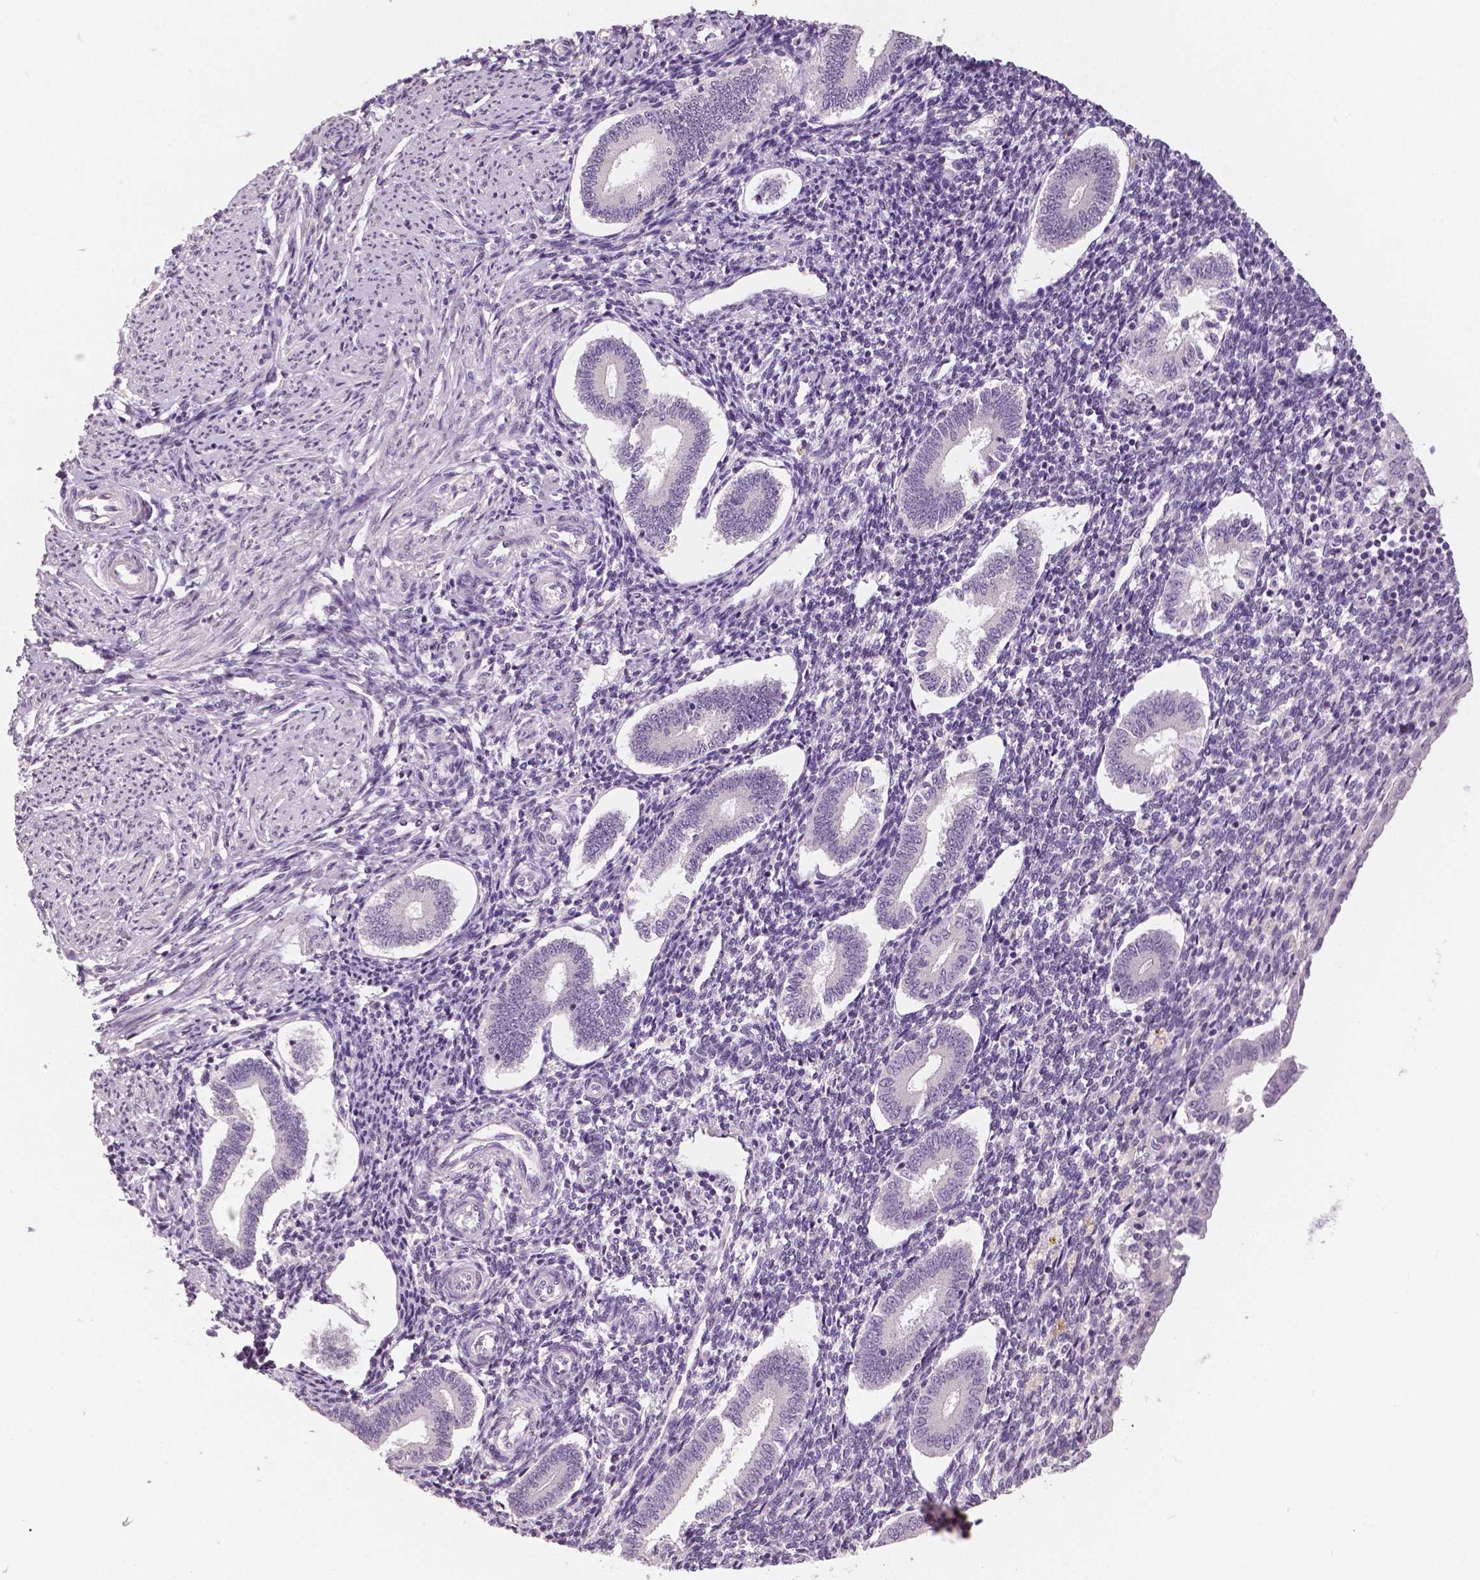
{"staining": {"intensity": "negative", "quantity": "none", "location": "none"}, "tissue": "endometrium", "cell_type": "Cells in endometrial stroma", "image_type": "normal", "snomed": [{"axis": "morphology", "description": "Normal tissue, NOS"}, {"axis": "topography", "description": "Endometrium"}], "caption": "An image of endometrium stained for a protein exhibits no brown staining in cells in endometrial stroma.", "gene": "NECAB1", "patient": {"sex": "female", "age": 40}}